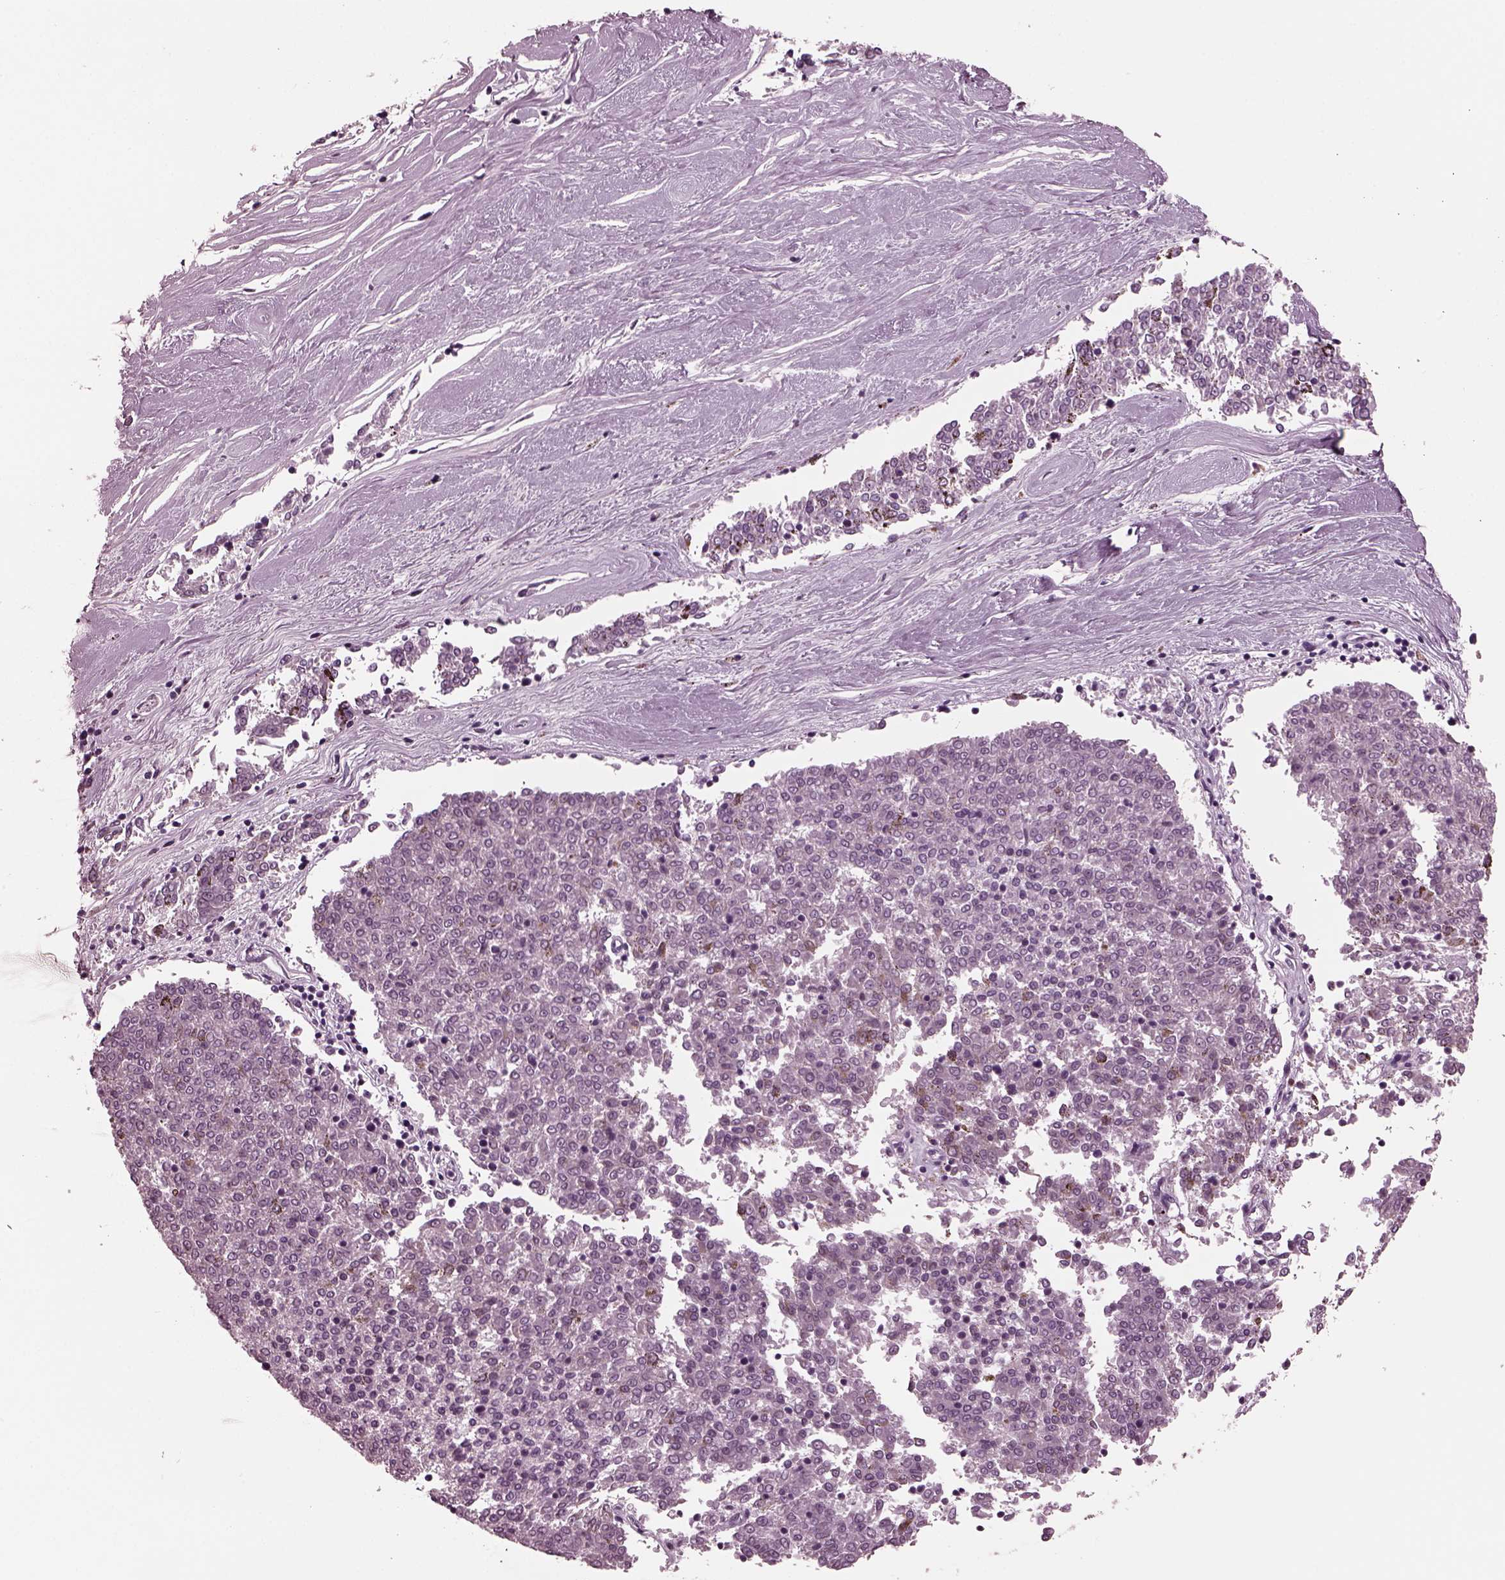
{"staining": {"intensity": "negative", "quantity": "none", "location": "none"}, "tissue": "melanoma", "cell_type": "Tumor cells", "image_type": "cancer", "snomed": [{"axis": "morphology", "description": "Malignant melanoma, NOS"}, {"axis": "topography", "description": "Skin"}], "caption": "Tumor cells show no significant protein expression in melanoma. (DAB (3,3'-diaminobenzidine) immunohistochemistry with hematoxylin counter stain).", "gene": "MIB2", "patient": {"sex": "female", "age": 72}}